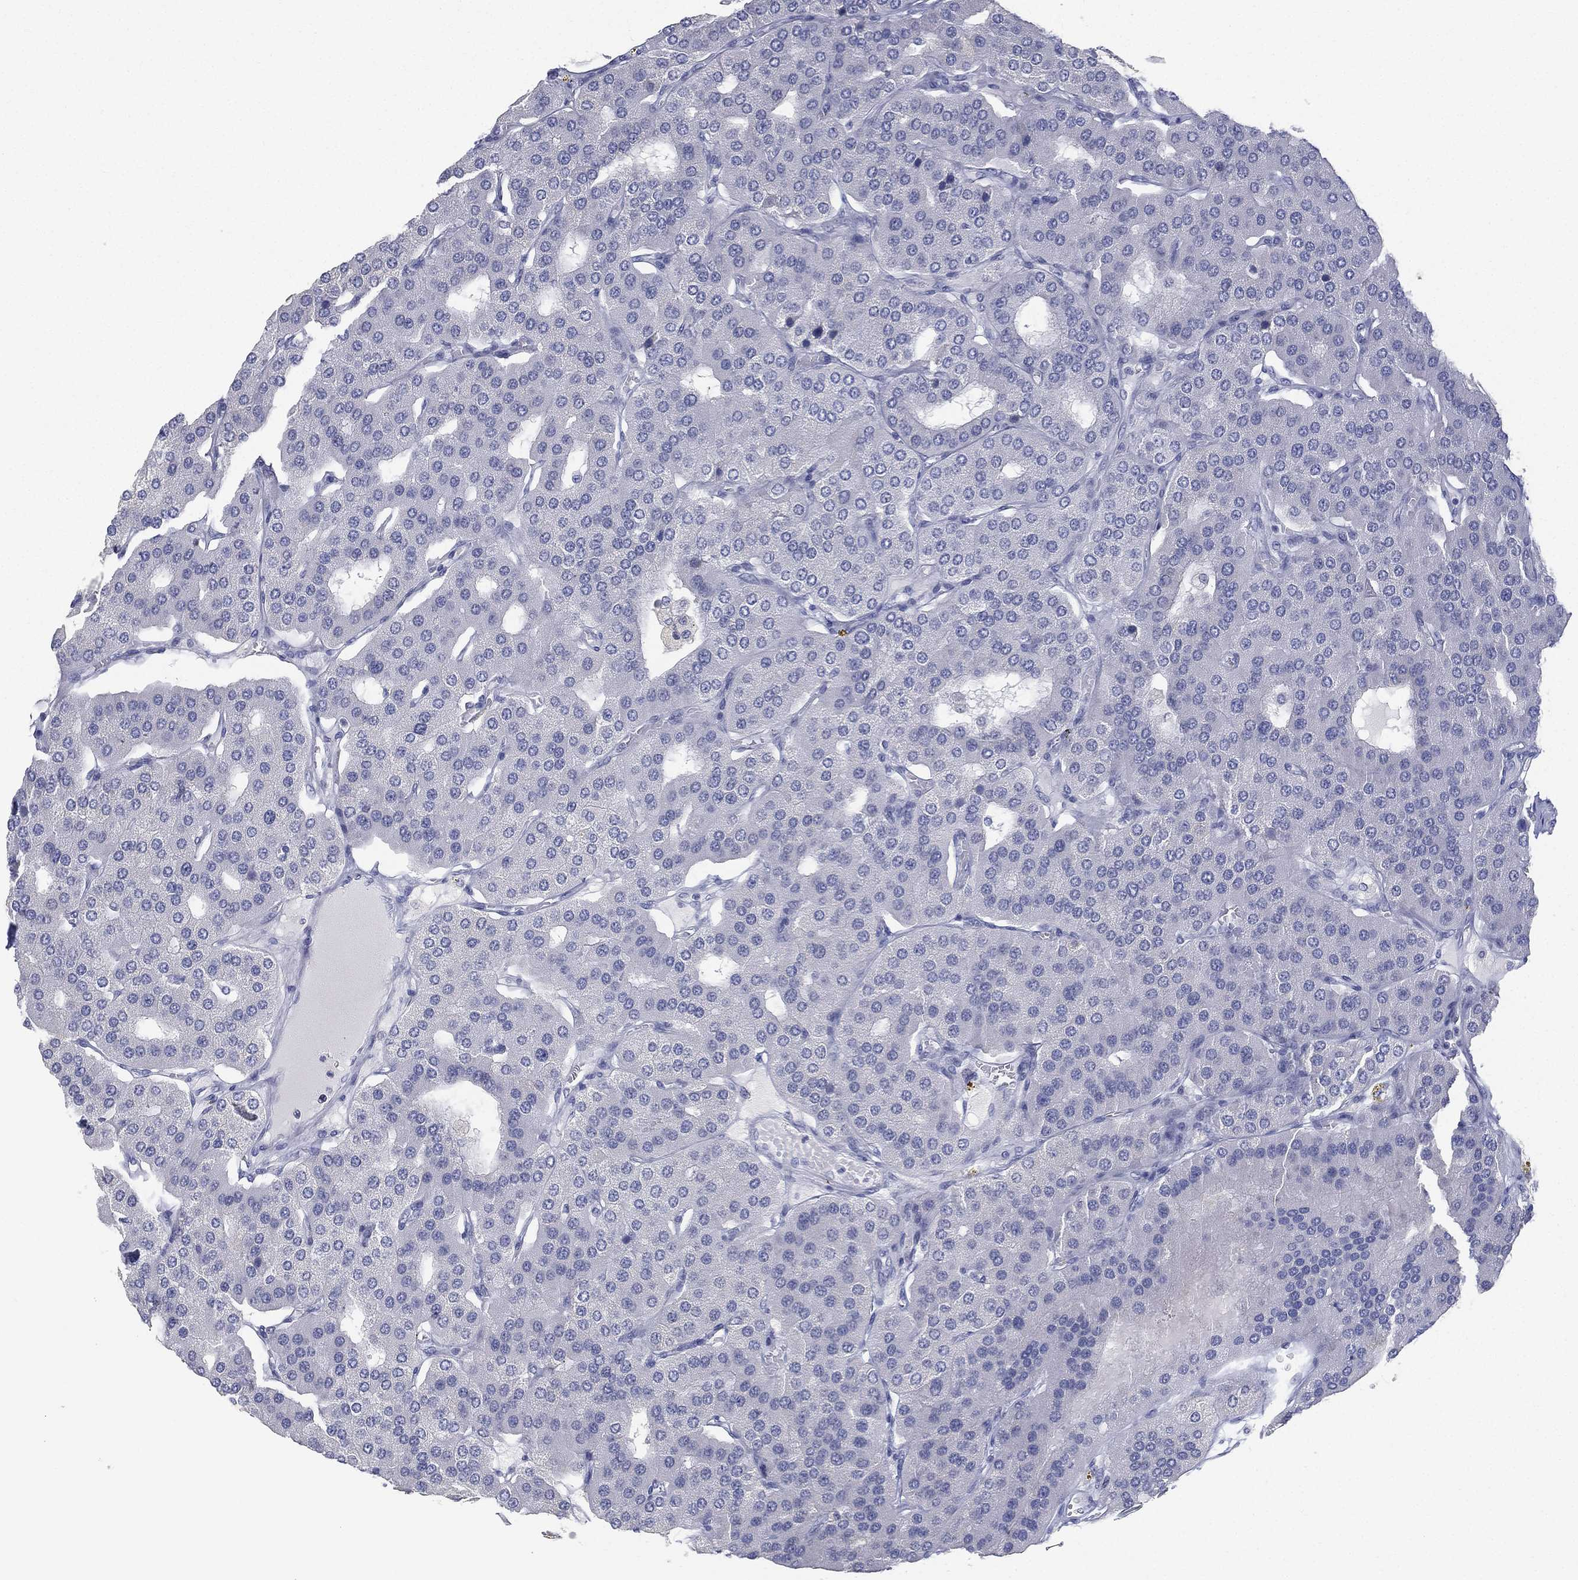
{"staining": {"intensity": "negative", "quantity": "none", "location": "none"}, "tissue": "parathyroid gland", "cell_type": "Glandular cells", "image_type": "normal", "snomed": [{"axis": "morphology", "description": "Normal tissue, NOS"}, {"axis": "morphology", "description": "Adenoma, NOS"}, {"axis": "topography", "description": "Parathyroid gland"}], "caption": "DAB (3,3'-diaminobenzidine) immunohistochemical staining of benign parathyroid gland reveals no significant staining in glandular cells. (DAB (3,3'-diaminobenzidine) IHC with hematoxylin counter stain).", "gene": "FMO1", "patient": {"sex": "female", "age": 86}}